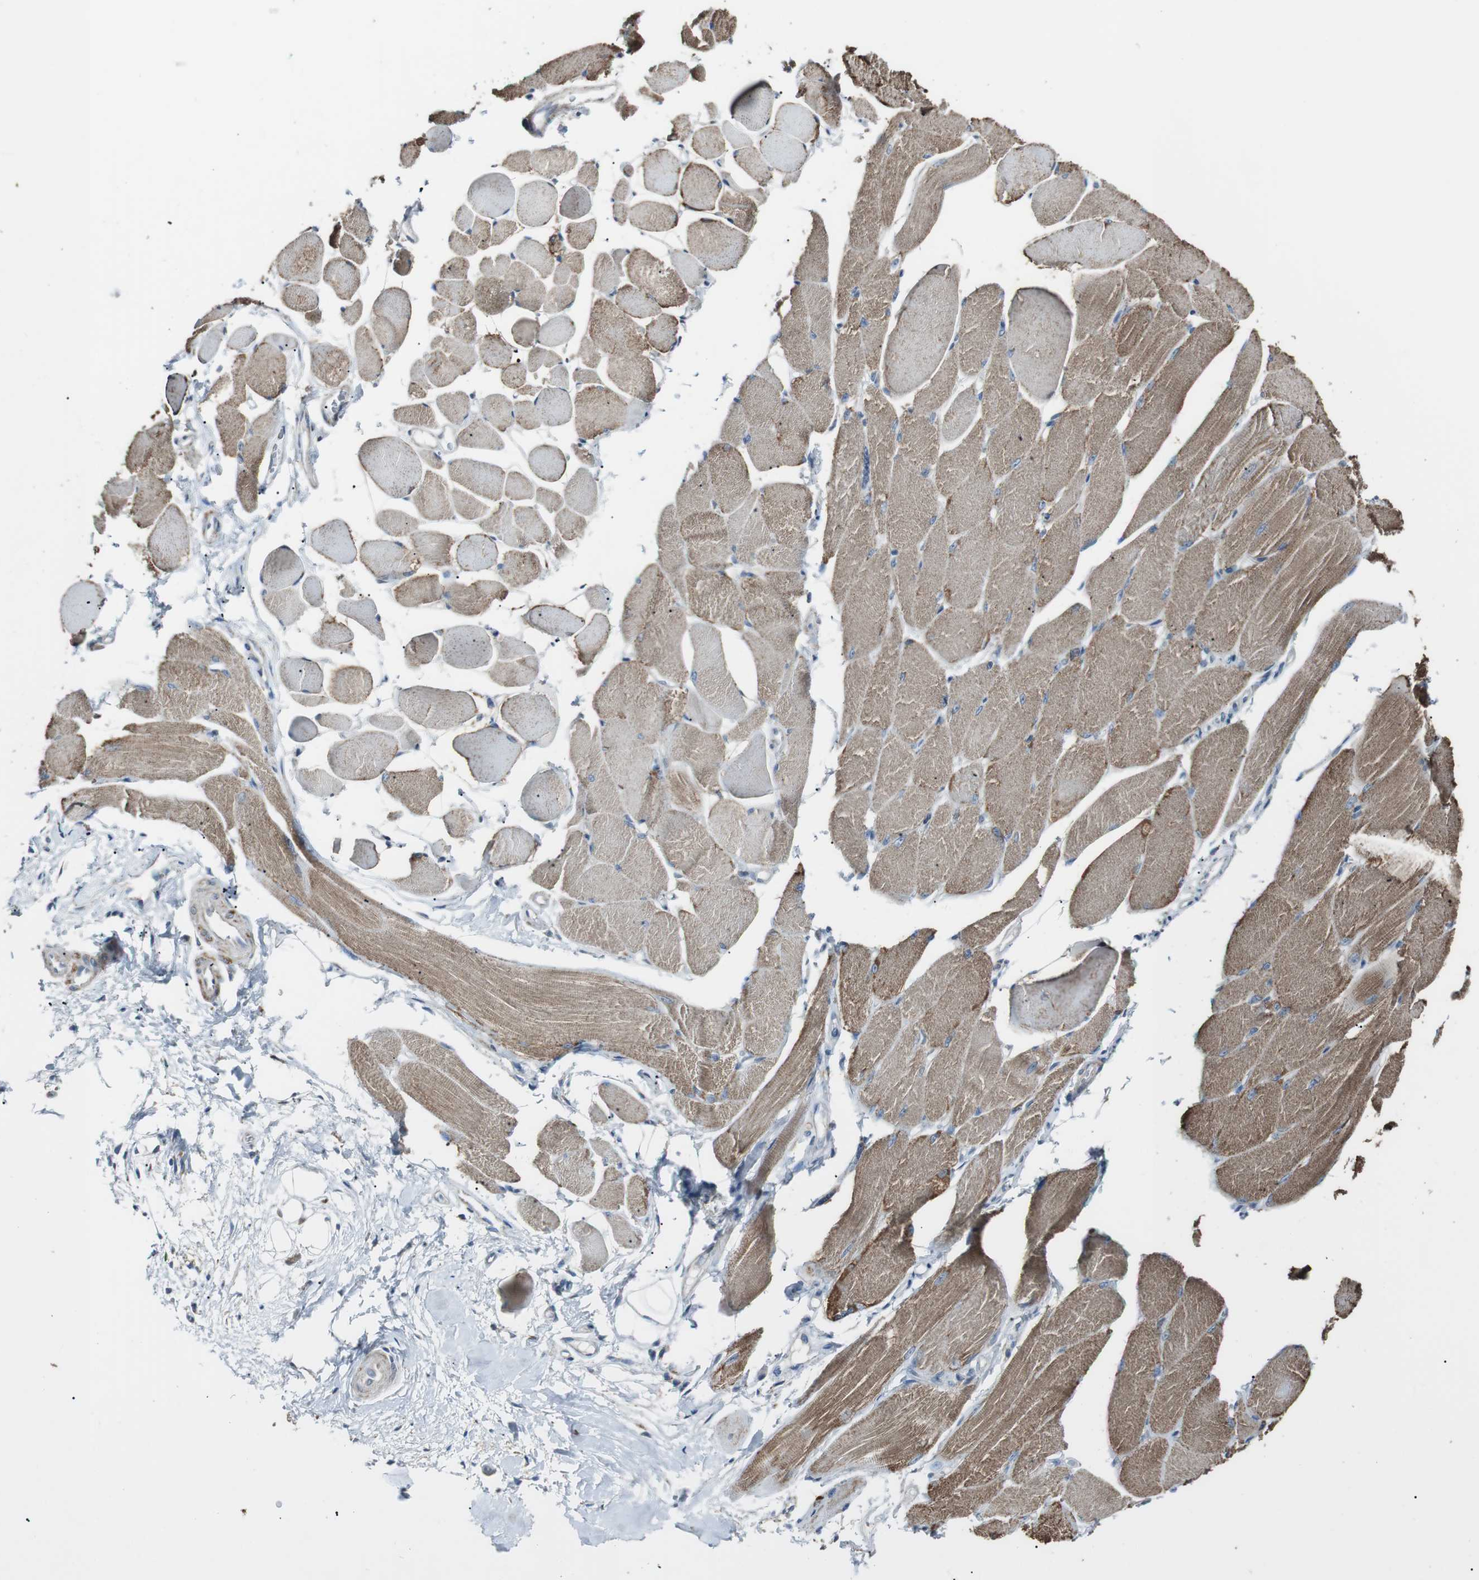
{"staining": {"intensity": "weak", "quantity": ">75%", "location": "cytoplasmic/membranous"}, "tissue": "skeletal muscle", "cell_type": "Myocytes", "image_type": "normal", "snomed": [{"axis": "morphology", "description": "Normal tissue, NOS"}, {"axis": "topography", "description": "Skeletal muscle"}, {"axis": "topography", "description": "Peripheral nerve tissue"}], "caption": "Skeletal muscle stained with a brown dye demonstrates weak cytoplasmic/membranous positive positivity in approximately >75% of myocytes.", "gene": "CISD2", "patient": {"sex": "female", "age": 84}}